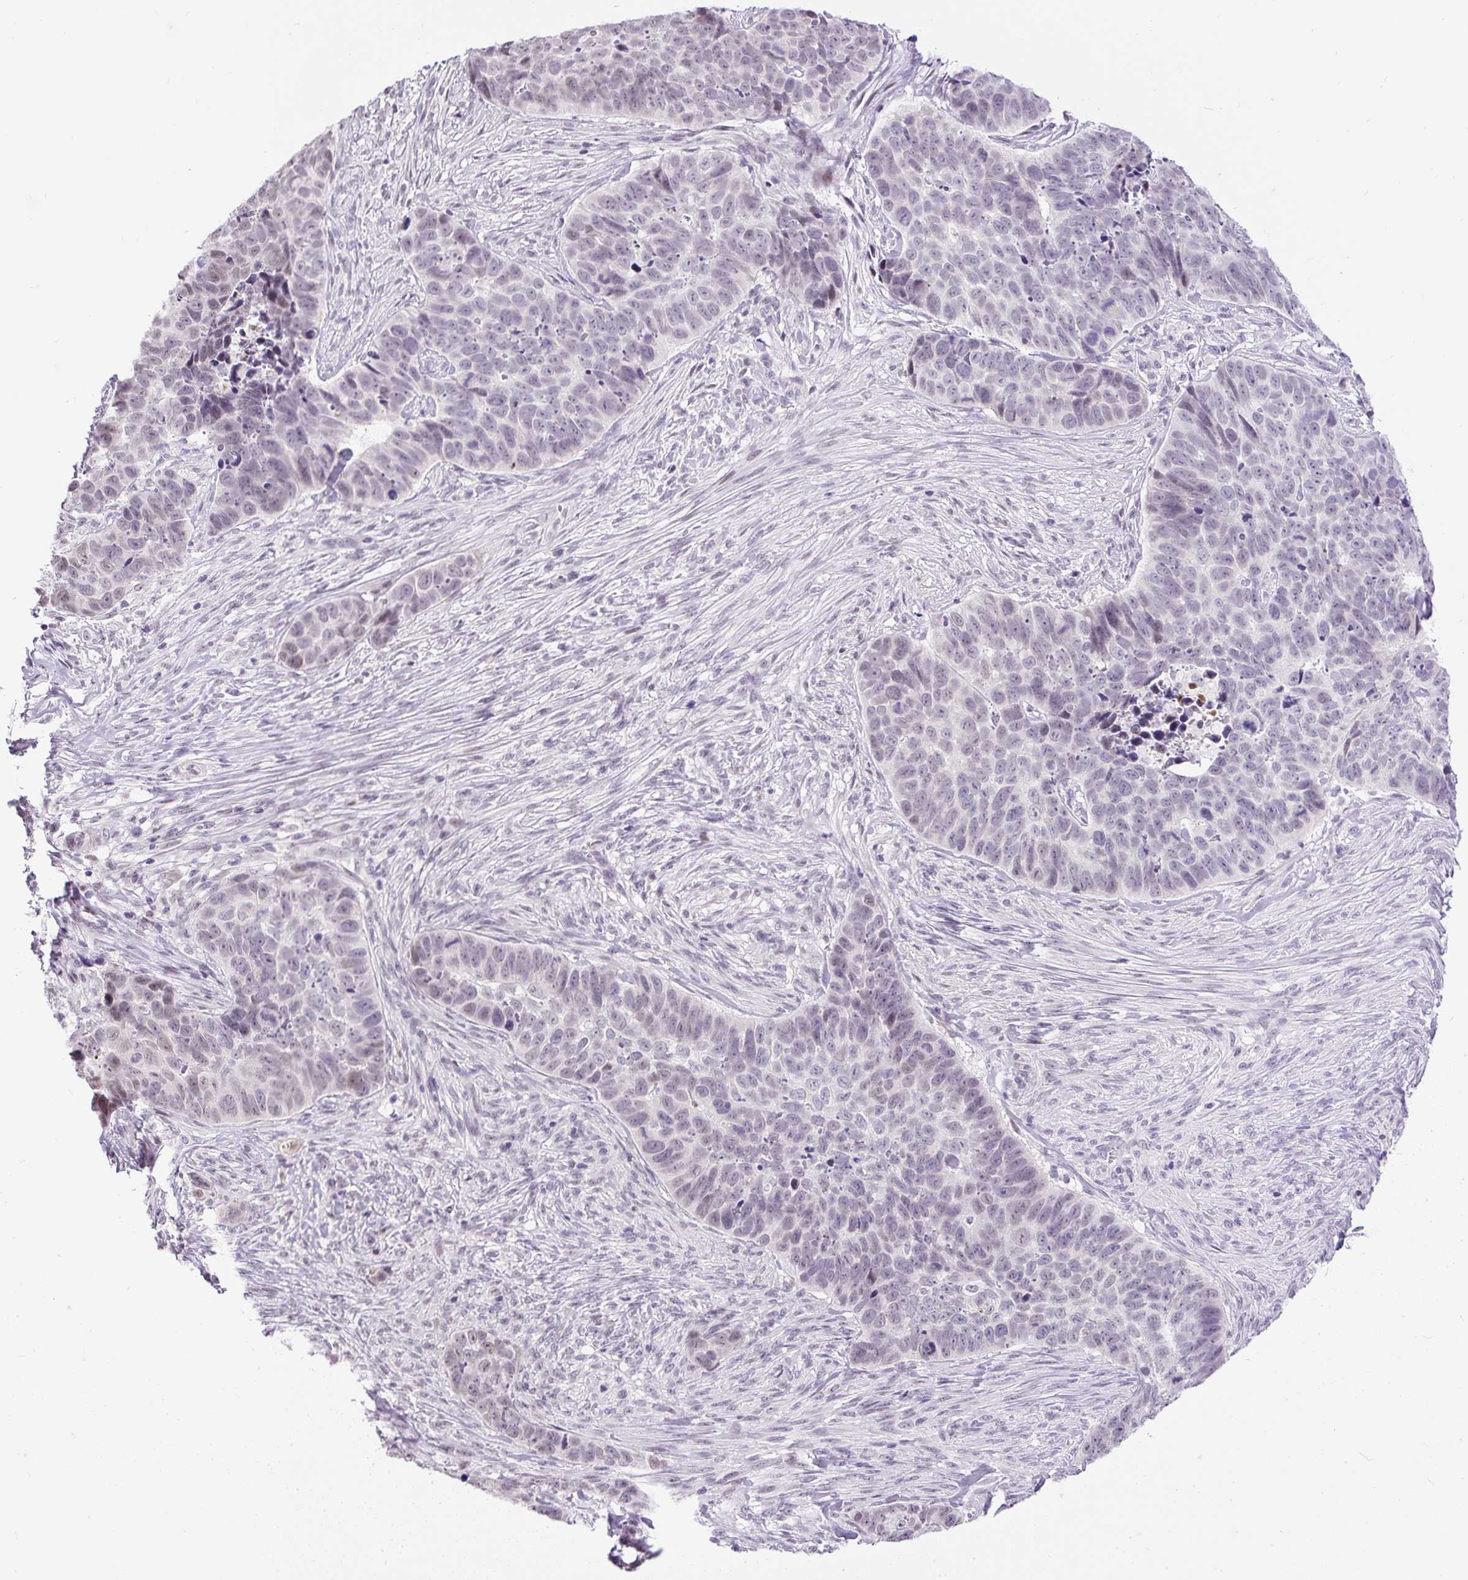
{"staining": {"intensity": "weak", "quantity": "<25%", "location": "nuclear"}, "tissue": "skin cancer", "cell_type": "Tumor cells", "image_type": "cancer", "snomed": [{"axis": "morphology", "description": "Basal cell carcinoma"}, {"axis": "topography", "description": "Skin"}], "caption": "IHC image of human basal cell carcinoma (skin) stained for a protein (brown), which demonstrates no positivity in tumor cells. (DAB (3,3'-diaminobenzidine) immunohistochemistry with hematoxylin counter stain).", "gene": "WNT10B", "patient": {"sex": "female", "age": 82}}